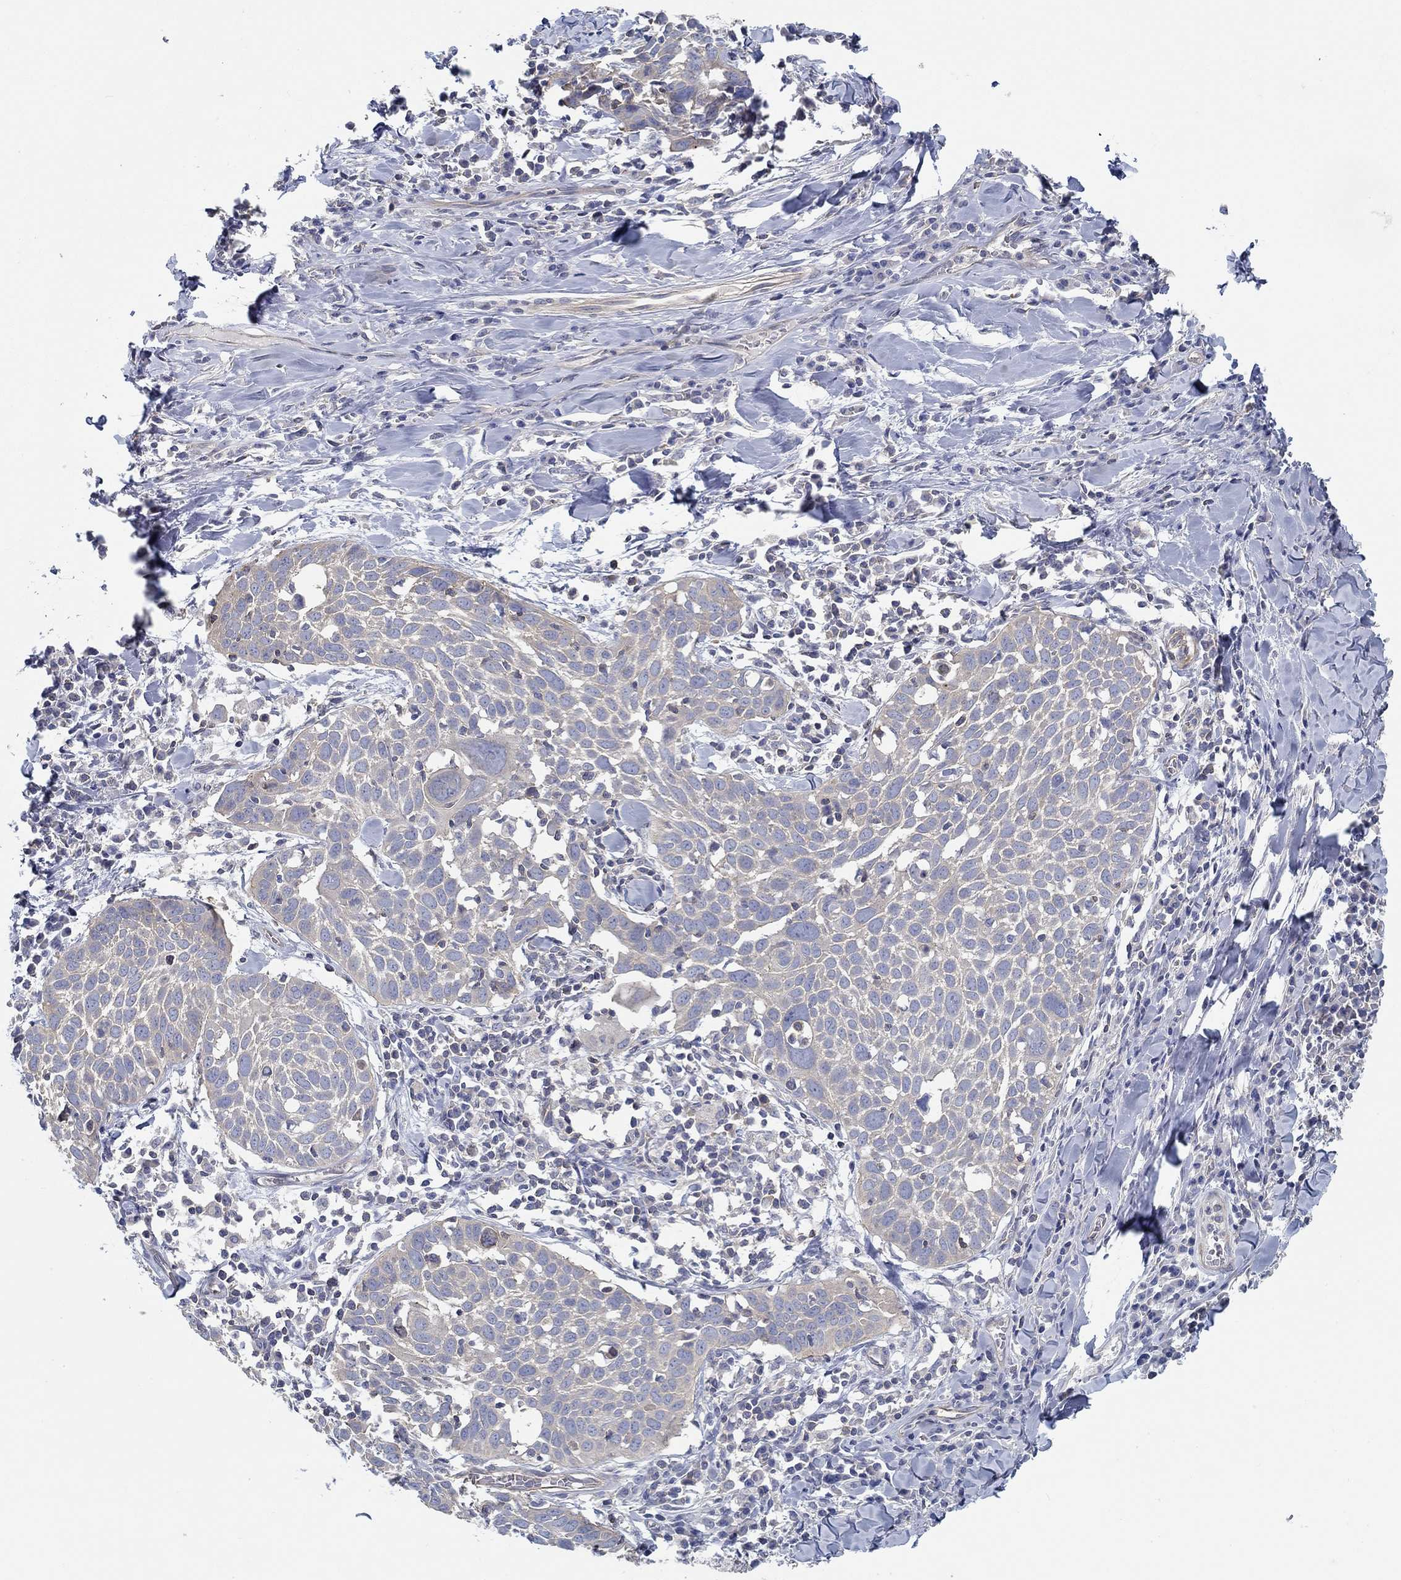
{"staining": {"intensity": "negative", "quantity": "none", "location": "none"}, "tissue": "lung cancer", "cell_type": "Tumor cells", "image_type": "cancer", "snomed": [{"axis": "morphology", "description": "Squamous cell carcinoma, NOS"}, {"axis": "topography", "description": "Lung"}], "caption": "High power microscopy photomicrograph of an IHC micrograph of lung cancer (squamous cell carcinoma), revealing no significant staining in tumor cells.", "gene": "BBOF1", "patient": {"sex": "male", "age": 57}}